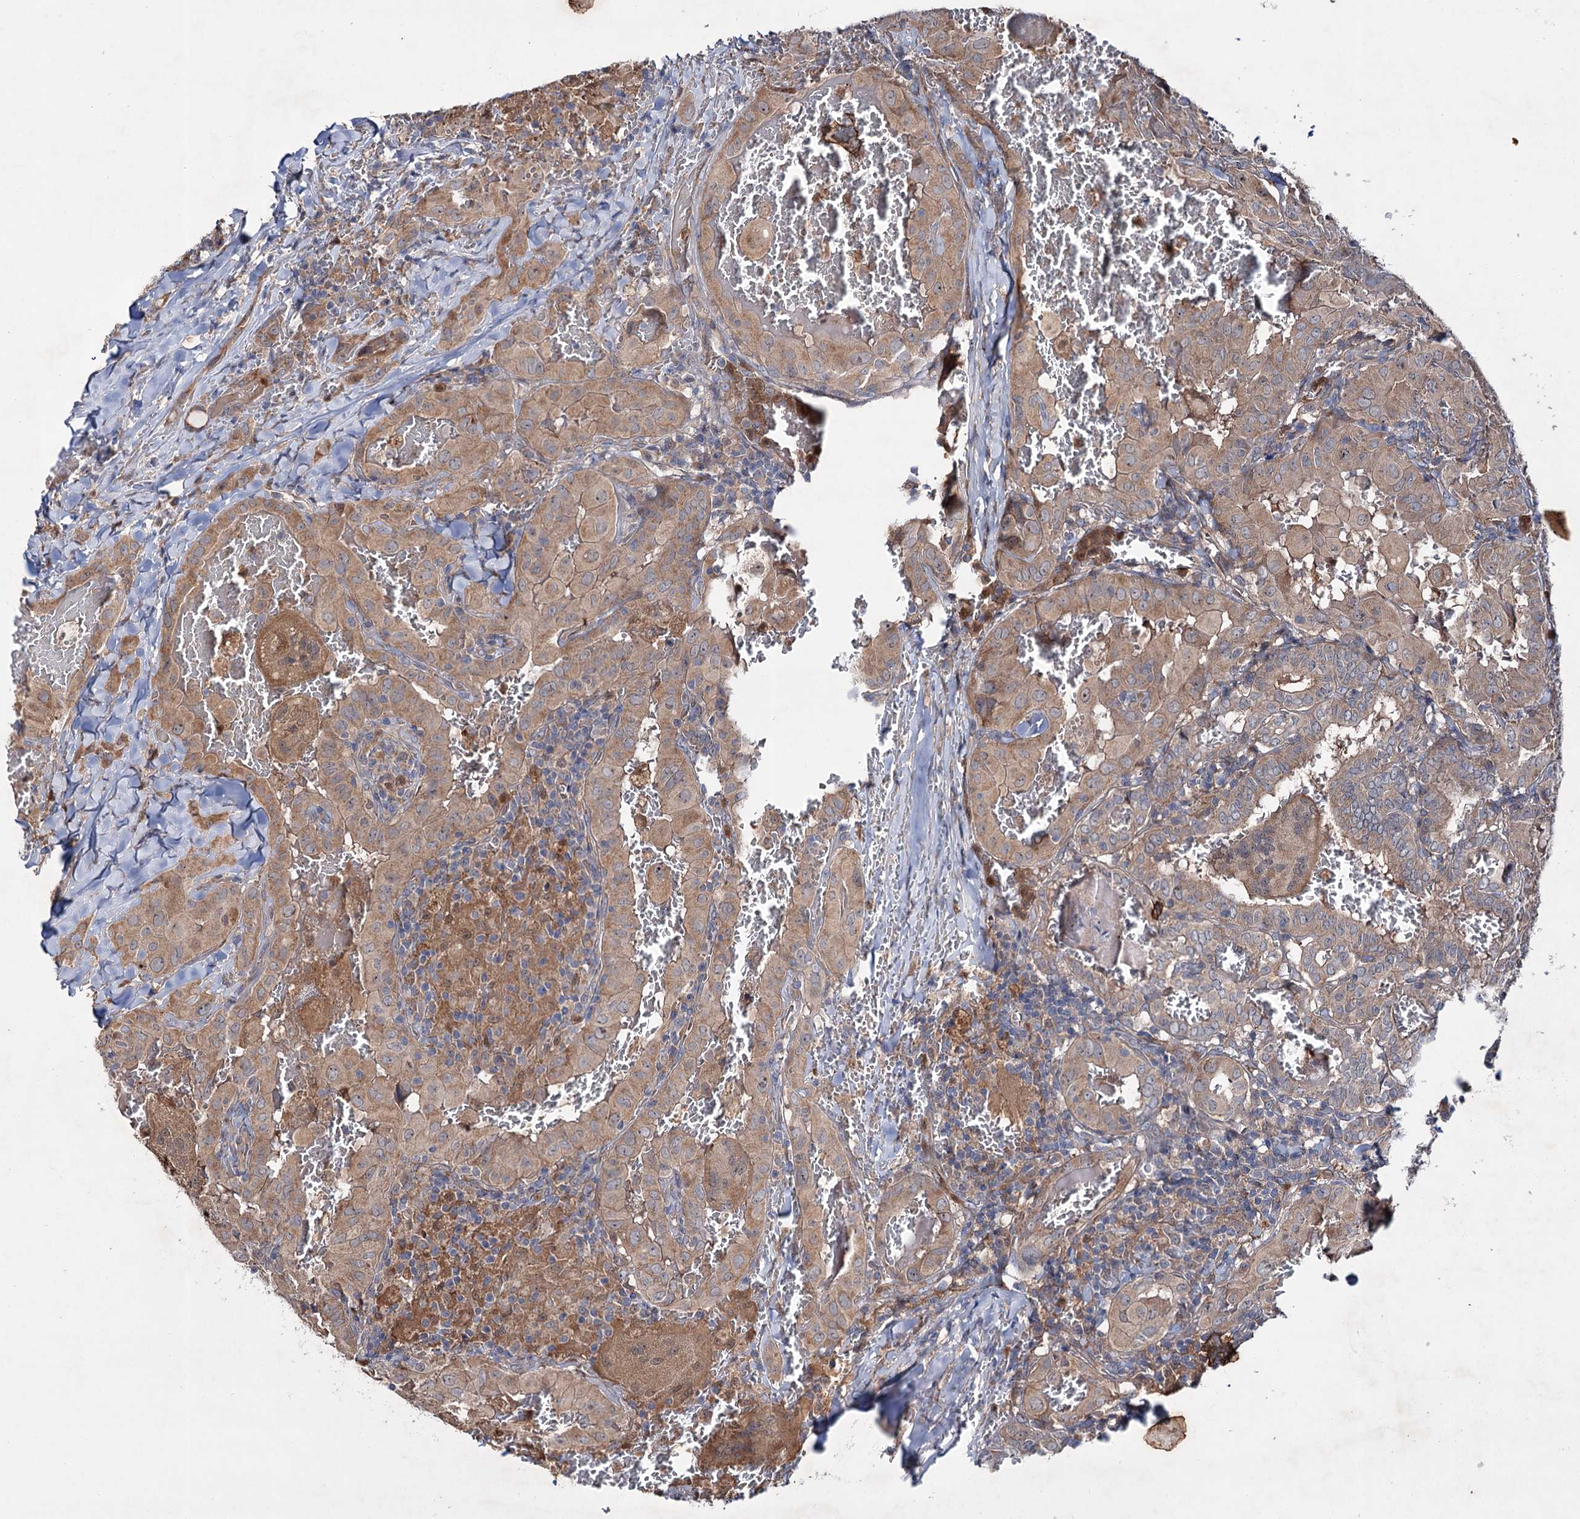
{"staining": {"intensity": "weak", "quantity": ">75%", "location": "cytoplasmic/membranous"}, "tissue": "thyroid cancer", "cell_type": "Tumor cells", "image_type": "cancer", "snomed": [{"axis": "morphology", "description": "Papillary adenocarcinoma, NOS"}, {"axis": "topography", "description": "Thyroid gland"}], "caption": "Immunohistochemical staining of human thyroid cancer displays weak cytoplasmic/membranous protein positivity in approximately >75% of tumor cells.", "gene": "PTPN3", "patient": {"sex": "female", "age": 72}}